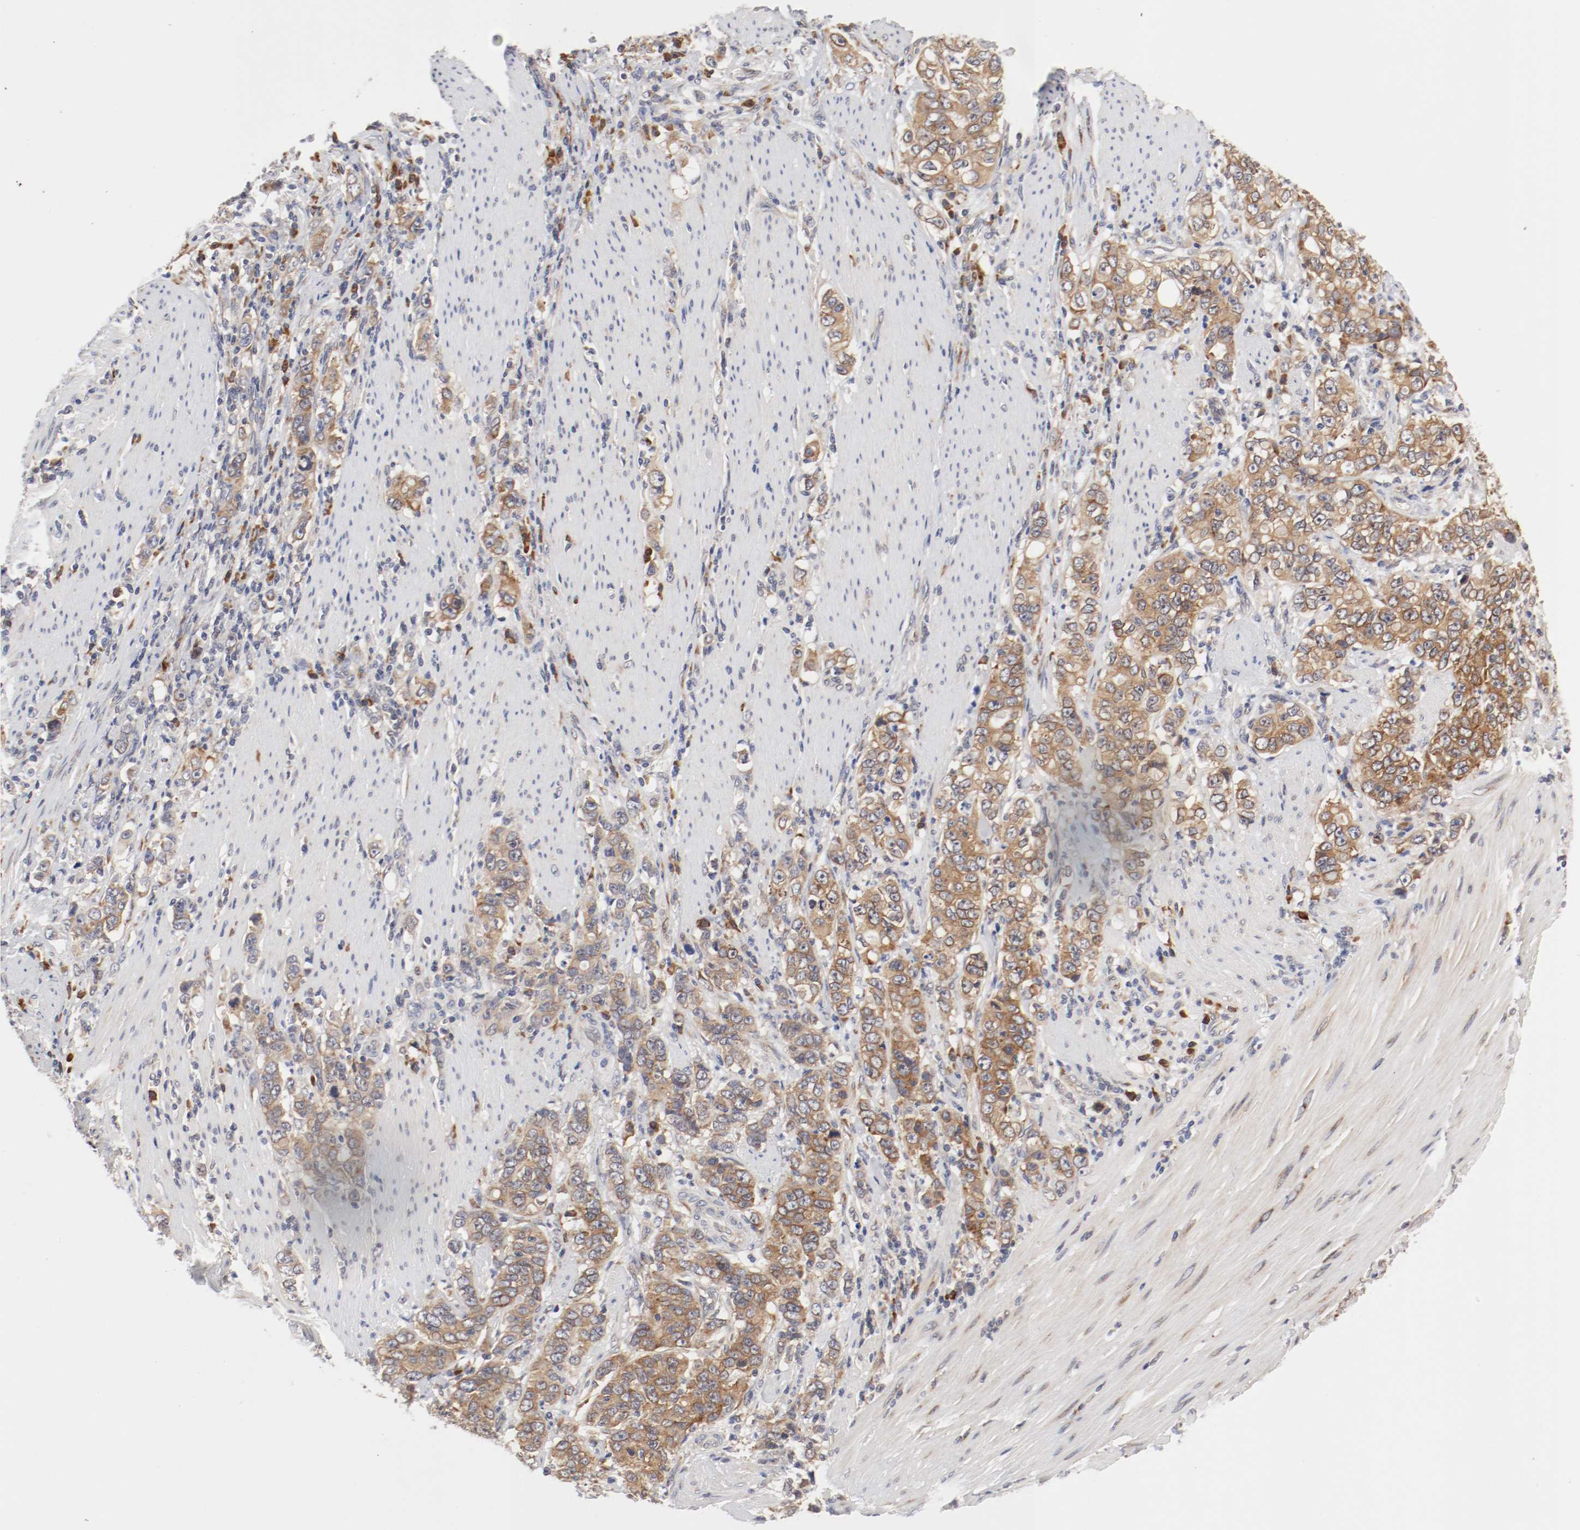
{"staining": {"intensity": "weak", "quantity": ">75%", "location": "cytoplasmic/membranous"}, "tissue": "stomach cancer", "cell_type": "Tumor cells", "image_type": "cancer", "snomed": [{"axis": "morphology", "description": "Adenocarcinoma, NOS"}, {"axis": "topography", "description": "Stomach, lower"}], "caption": "High-magnification brightfield microscopy of stomach cancer stained with DAB (3,3'-diaminobenzidine) (brown) and counterstained with hematoxylin (blue). tumor cells exhibit weak cytoplasmic/membranous expression is seen in approximately>75% of cells. (Brightfield microscopy of DAB IHC at high magnification).", "gene": "FKBP3", "patient": {"sex": "female", "age": 72}}